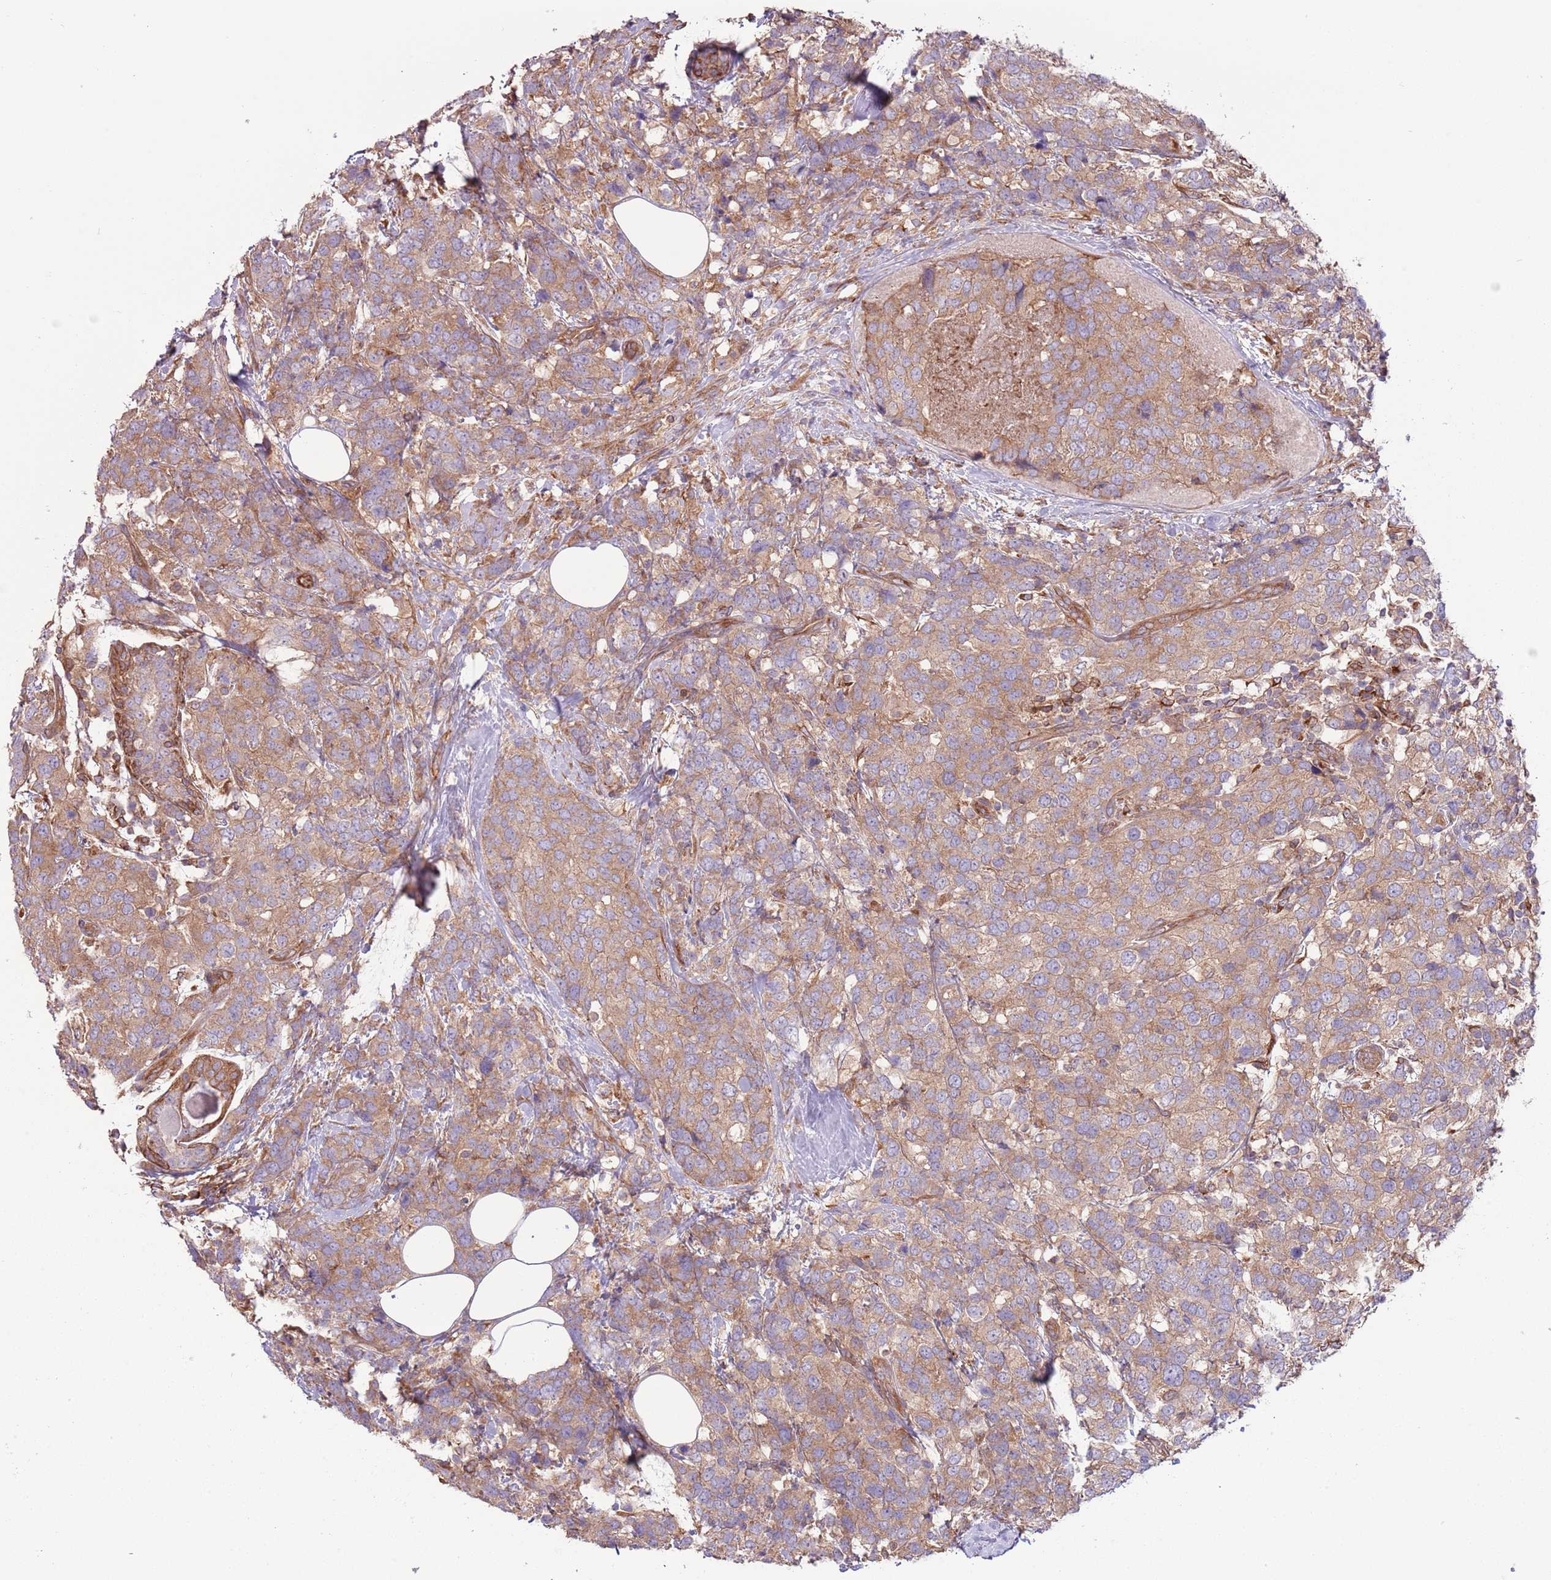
{"staining": {"intensity": "moderate", "quantity": ">75%", "location": "cytoplasmic/membranous"}, "tissue": "breast cancer", "cell_type": "Tumor cells", "image_type": "cancer", "snomed": [{"axis": "morphology", "description": "Lobular carcinoma"}, {"axis": "topography", "description": "Breast"}], "caption": "Immunohistochemistry (DAB) staining of lobular carcinoma (breast) demonstrates moderate cytoplasmic/membranous protein staining in about >75% of tumor cells. (IHC, brightfield microscopy, high magnification).", "gene": "LPIN2", "patient": {"sex": "female", "age": 59}}